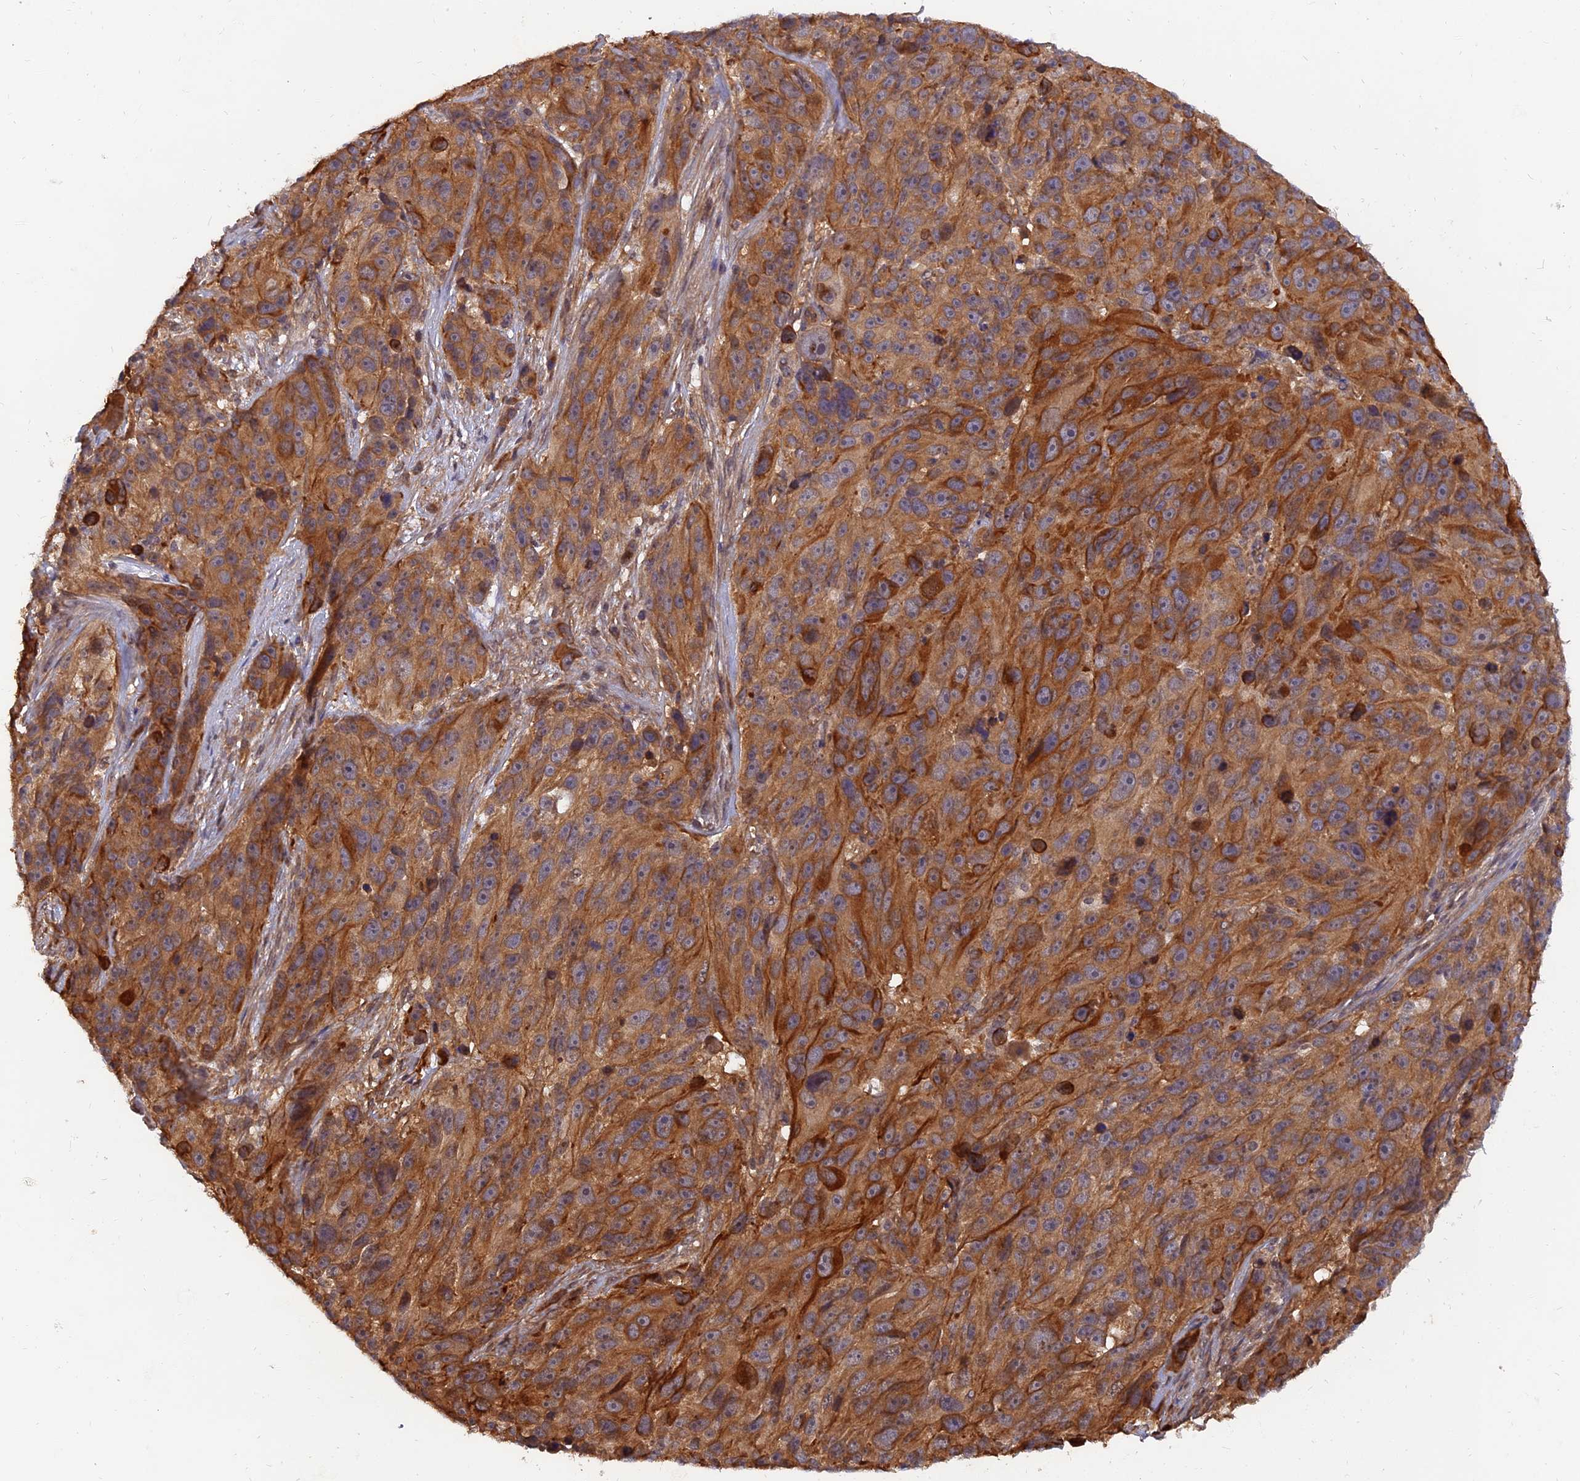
{"staining": {"intensity": "strong", "quantity": ">75%", "location": "cytoplasmic/membranous"}, "tissue": "melanoma", "cell_type": "Tumor cells", "image_type": "cancer", "snomed": [{"axis": "morphology", "description": "Malignant melanoma, NOS"}, {"axis": "topography", "description": "Skin"}], "caption": "Approximately >75% of tumor cells in malignant melanoma demonstrate strong cytoplasmic/membranous protein staining as visualized by brown immunohistochemical staining.", "gene": "WDR41", "patient": {"sex": "male", "age": 84}}